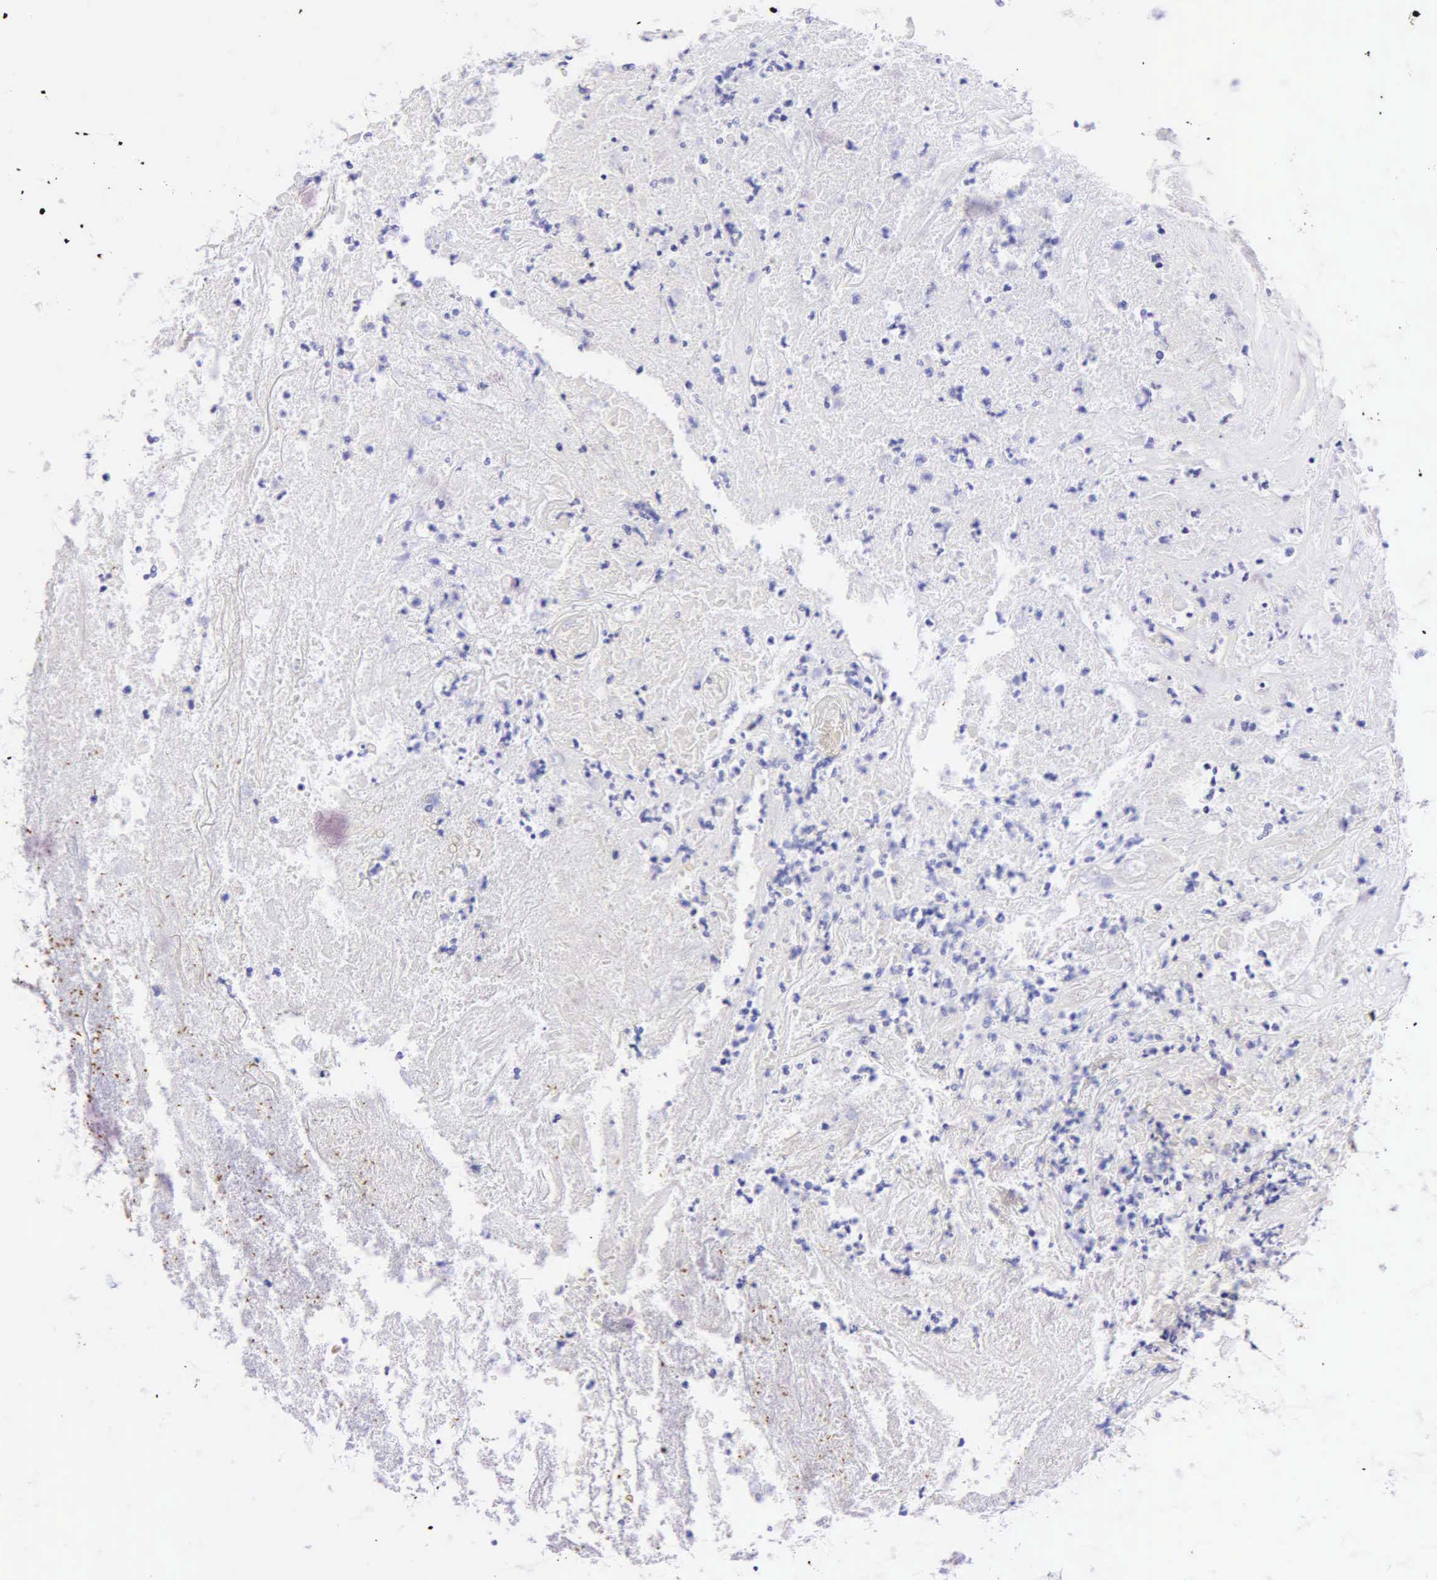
{"staining": {"intensity": "negative", "quantity": "none", "location": "none"}, "tissue": "colorectal cancer", "cell_type": "Tumor cells", "image_type": "cancer", "snomed": [{"axis": "morphology", "description": "Adenocarcinoma, NOS"}, {"axis": "topography", "description": "Colon"}], "caption": "This is a image of IHC staining of adenocarcinoma (colorectal), which shows no expression in tumor cells.", "gene": "DES", "patient": {"sex": "female", "age": 70}}